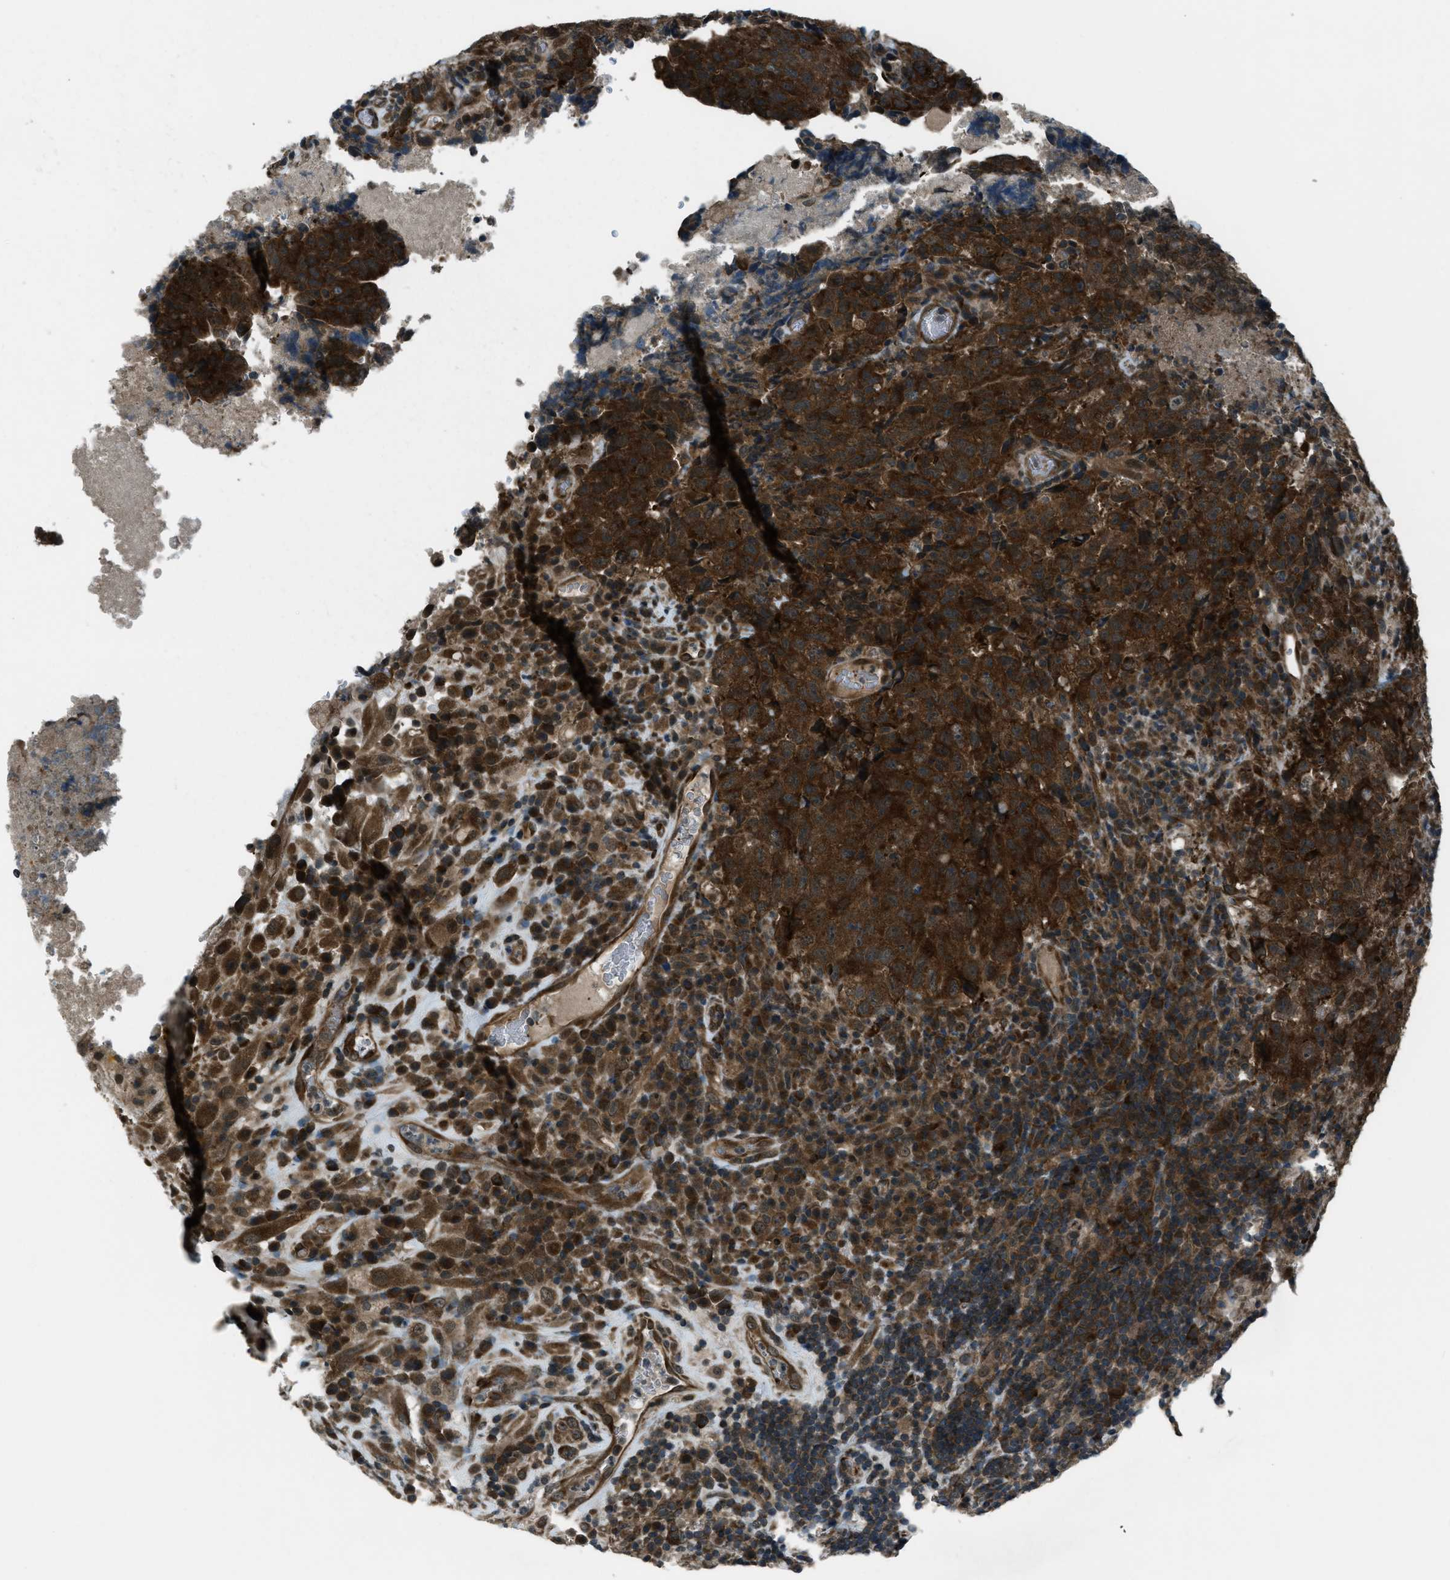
{"staining": {"intensity": "strong", "quantity": ">75%", "location": "cytoplasmic/membranous"}, "tissue": "testis cancer", "cell_type": "Tumor cells", "image_type": "cancer", "snomed": [{"axis": "morphology", "description": "Necrosis, NOS"}, {"axis": "morphology", "description": "Carcinoma, Embryonal, NOS"}, {"axis": "topography", "description": "Testis"}], "caption": "Embryonal carcinoma (testis) stained with a protein marker displays strong staining in tumor cells.", "gene": "ASAP2", "patient": {"sex": "male", "age": 19}}